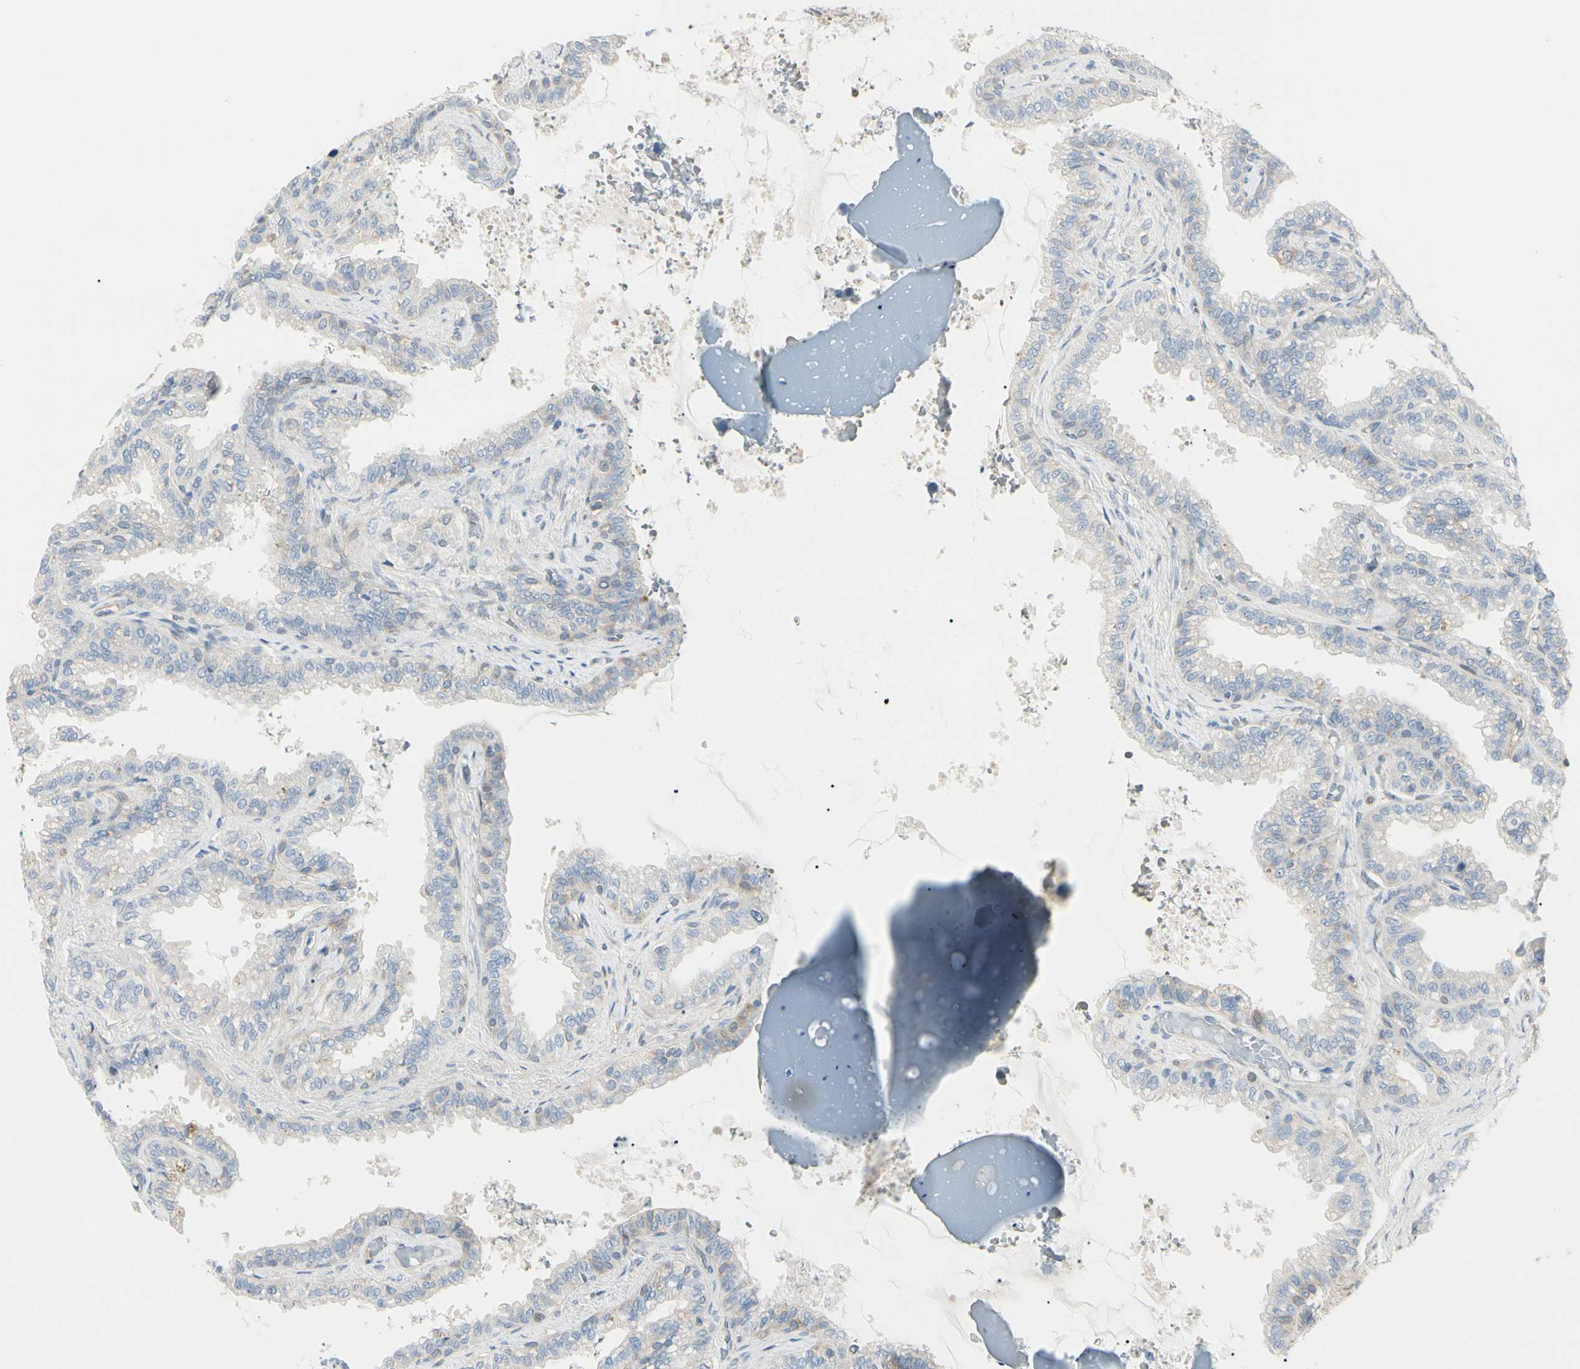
{"staining": {"intensity": "moderate", "quantity": "<25%", "location": "cytoplasmic/membranous"}, "tissue": "seminal vesicle", "cell_type": "Glandular cells", "image_type": "normal", "snomed": [{"axis": "morphology", "description": "Normal tissue, NOS"}, {"axis": "topography", "description": "Seminal veicle"}], "caption": "The micrograph exhibits staining of unremarkable seminal vesicle, revealing moderate cytoplasmic/membranous protein positivity (brown color) within glandular cells. The staining was performed using DAB, with brown indicating positive protein expression. Nuclei are stained blue with hematoxylin.", "gene": "NFKB2", "patient": {"sex": "male", "age": 46}}